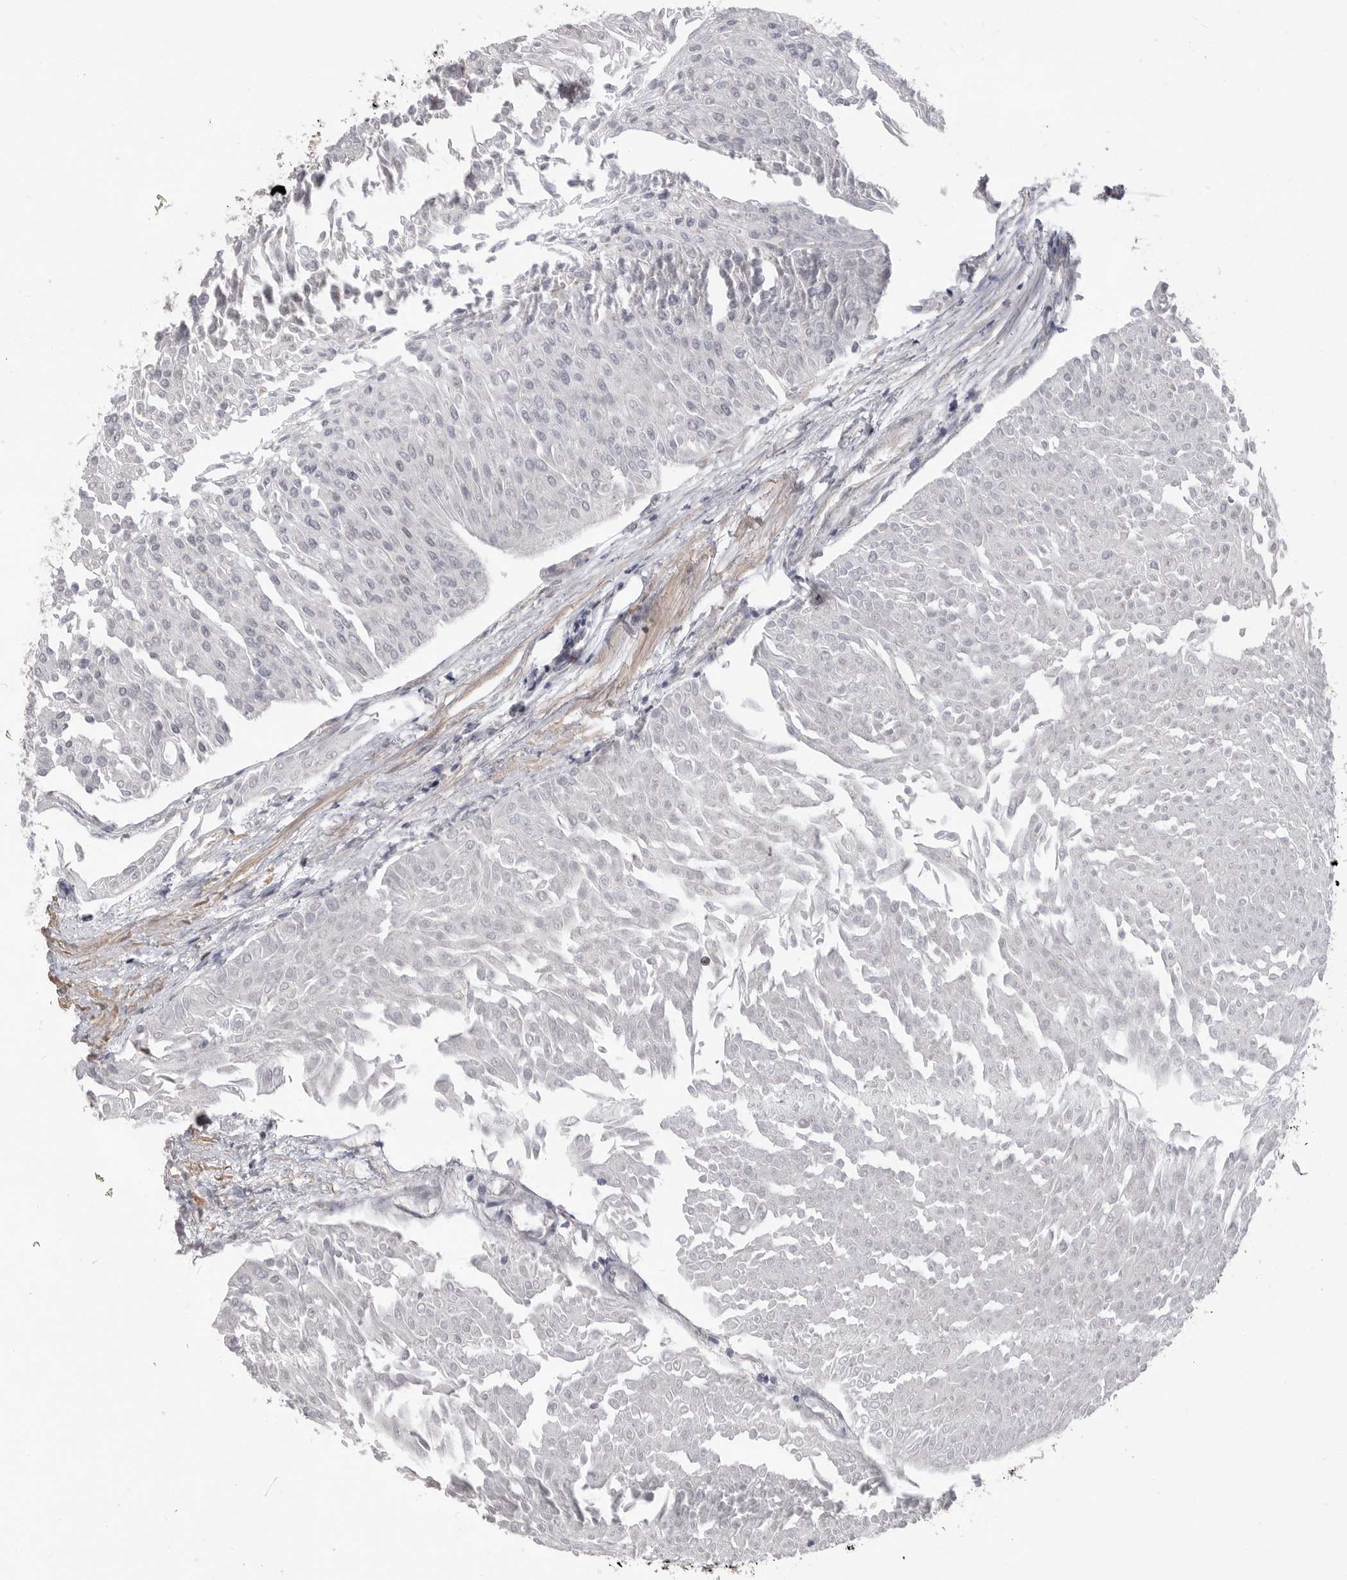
{"staining": {"intensity": "negative", "quantity": "none", "location": "none"}, "tissue": "urothelial cancer", "cell_type": "Tumor cells", "image_type": "cancer", "snomed": [{"axis": "morphology", "description": "Urothelial carcinoma, Low grade"}, {"axis": "topography", "description": "Urinary bladder"}], "caption": "Tumor cells are negative for protein expression in human low-grade urothelial carcinoma.", "gene": "SMARCC1", "patient": {"sex": "male", "age": 67}}